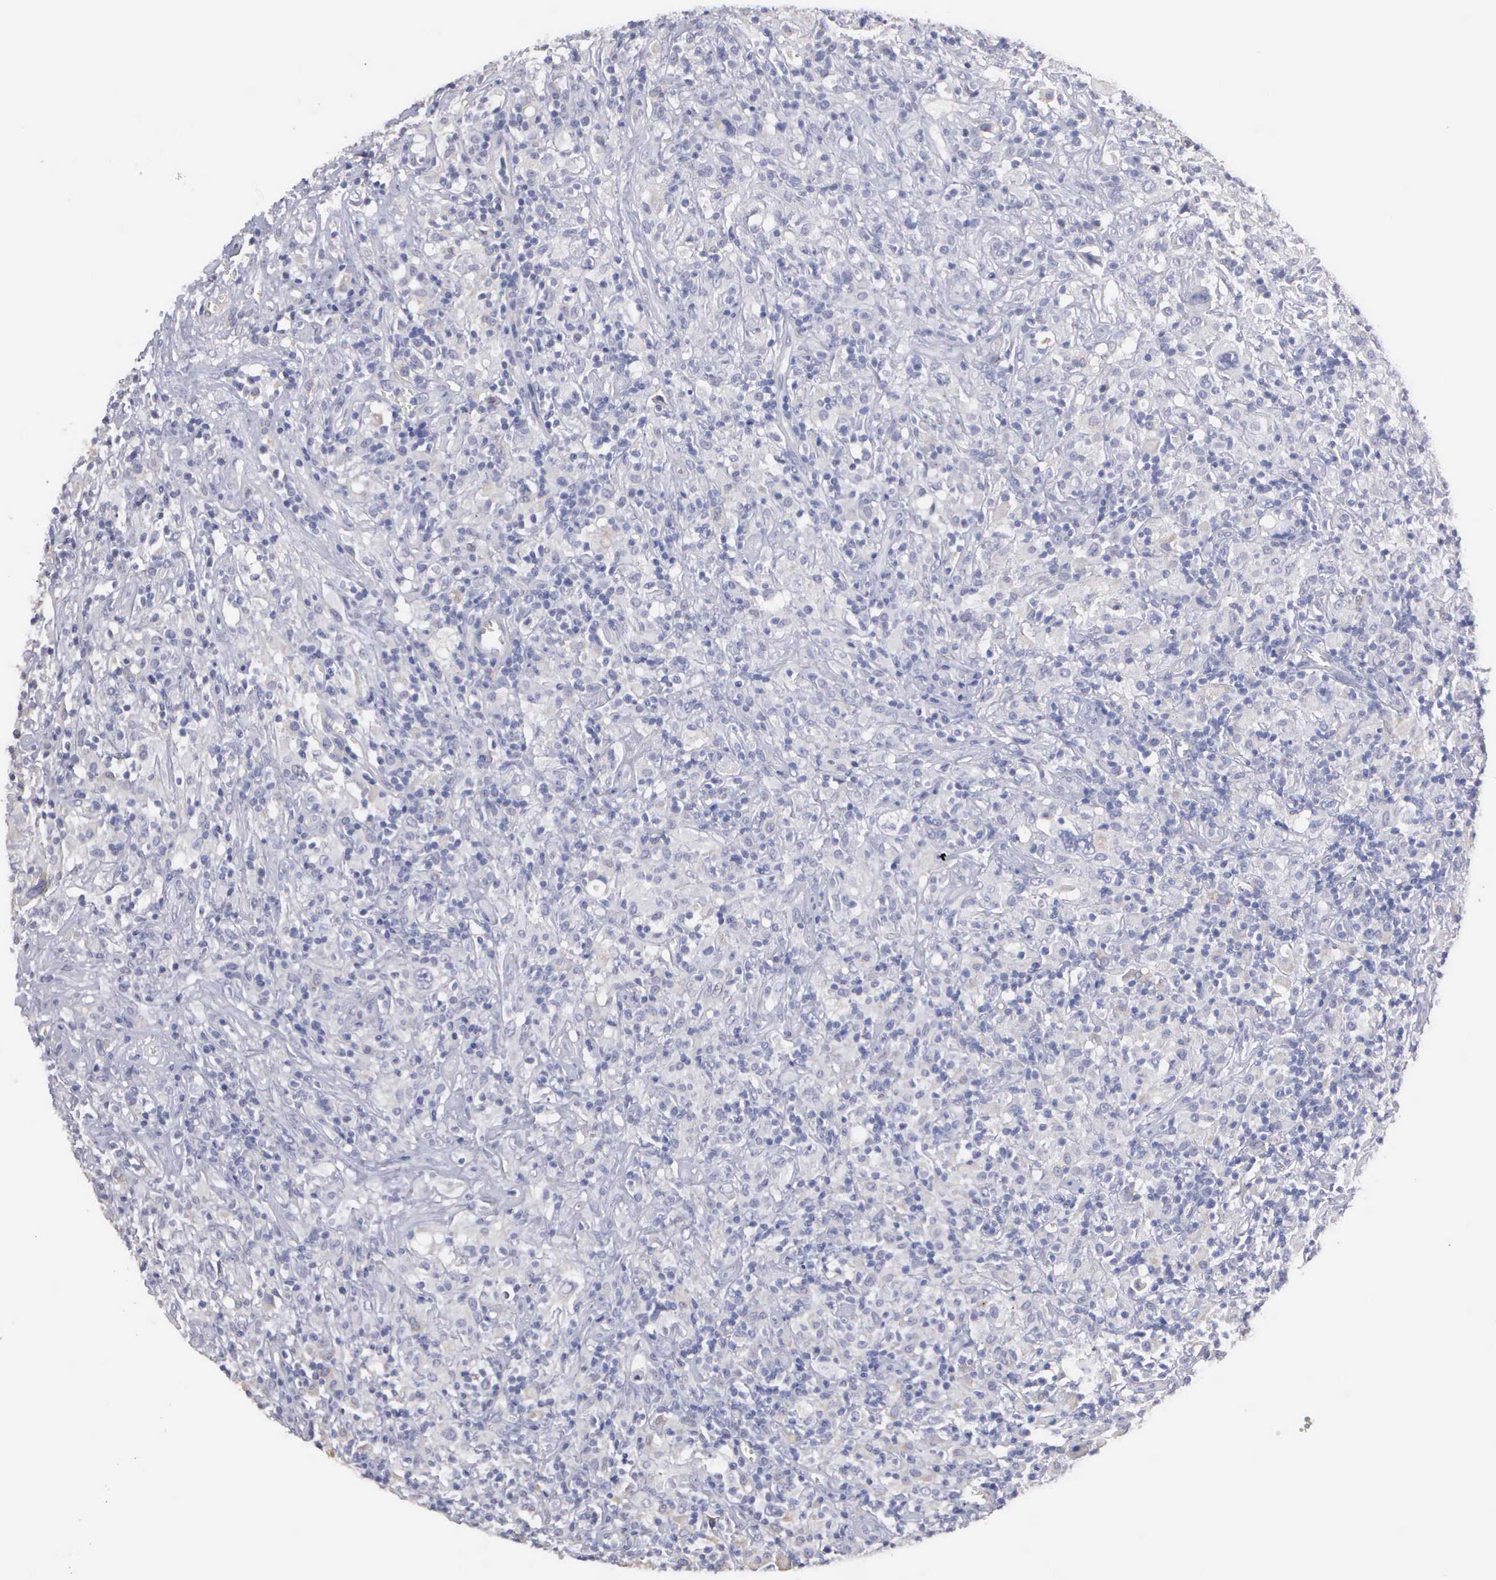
{"staining": {"intensity": "negative", "quantity": "none", "location": "none"}, "tissue": "lymphoma", "cell_type": "Tumor cells", "image_type": "cancer", "snomed": [{"axis": "morphology", "description": "Hodgkin's disease, NOS"}, {"axis": "topography", "description": "Lymph node"}], "caption": "The IHC histopathology image has no significant expression in tumor cells of lymphoma tissue.", "gene": "LIN52", "patient": {"sex": "male", "age": 46}}